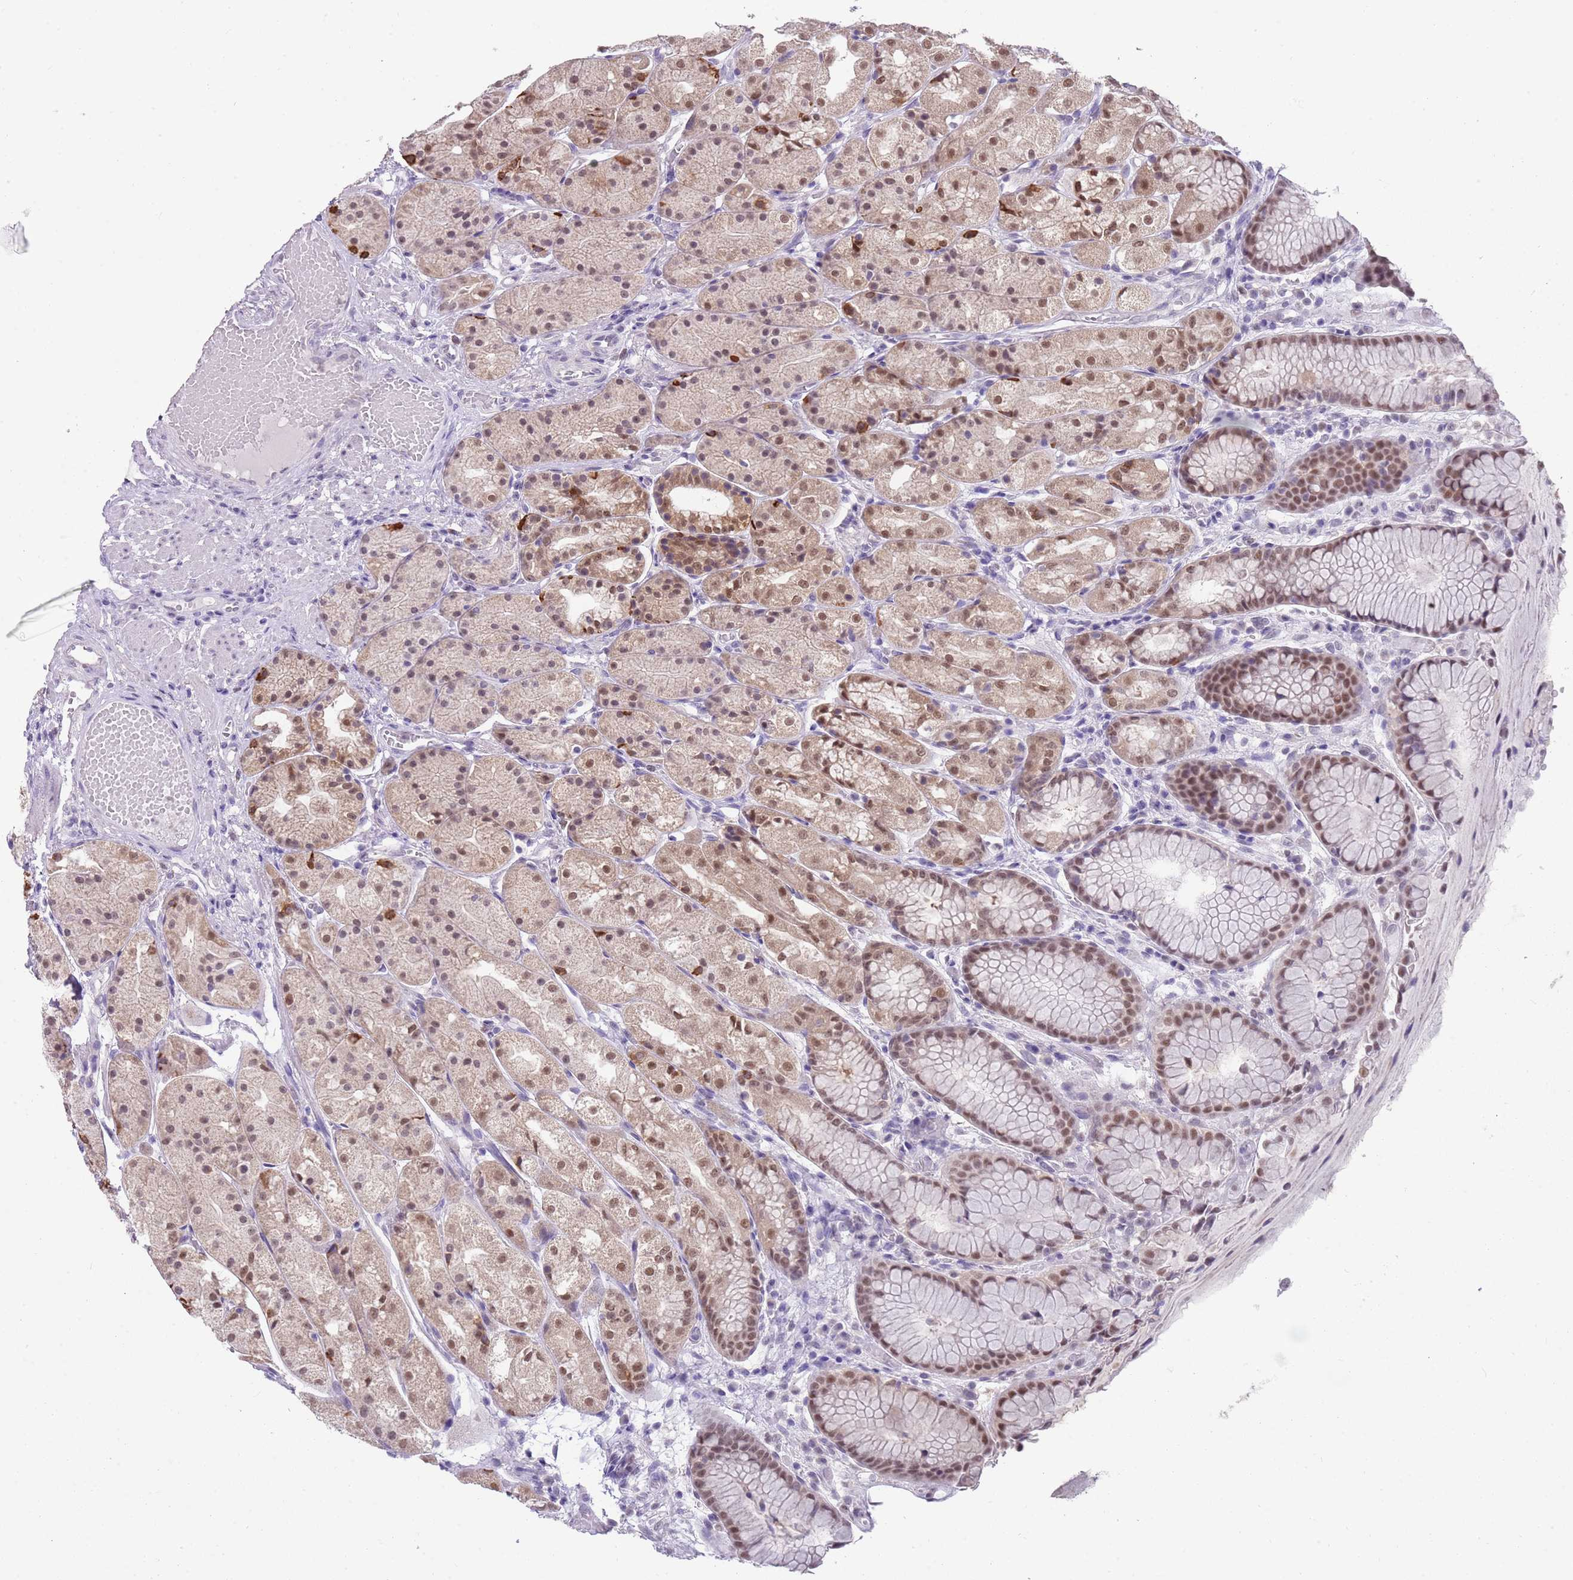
{"staining": {"intensity": "moderate", "quantity": ">75%", "location": "cytoplasmic/membranous,nuclear"}, "tissue": "stomach", "cell_type": "Glandular cells", "image_type": "normal", "snomed": [{"axis": "morphology", "description": "Normal tissue, NOS"}, {"axis": "topography", "description": "Stomach, upper"}], "caption": "IHC of unremarkable human stomach displays medium levels of moderate cytoplasmic/membranous,nuclear expression in approximately >75% of glandular cells.", "gene": "SEPHS2", "patient": {"sex": "male", "age": 72}}